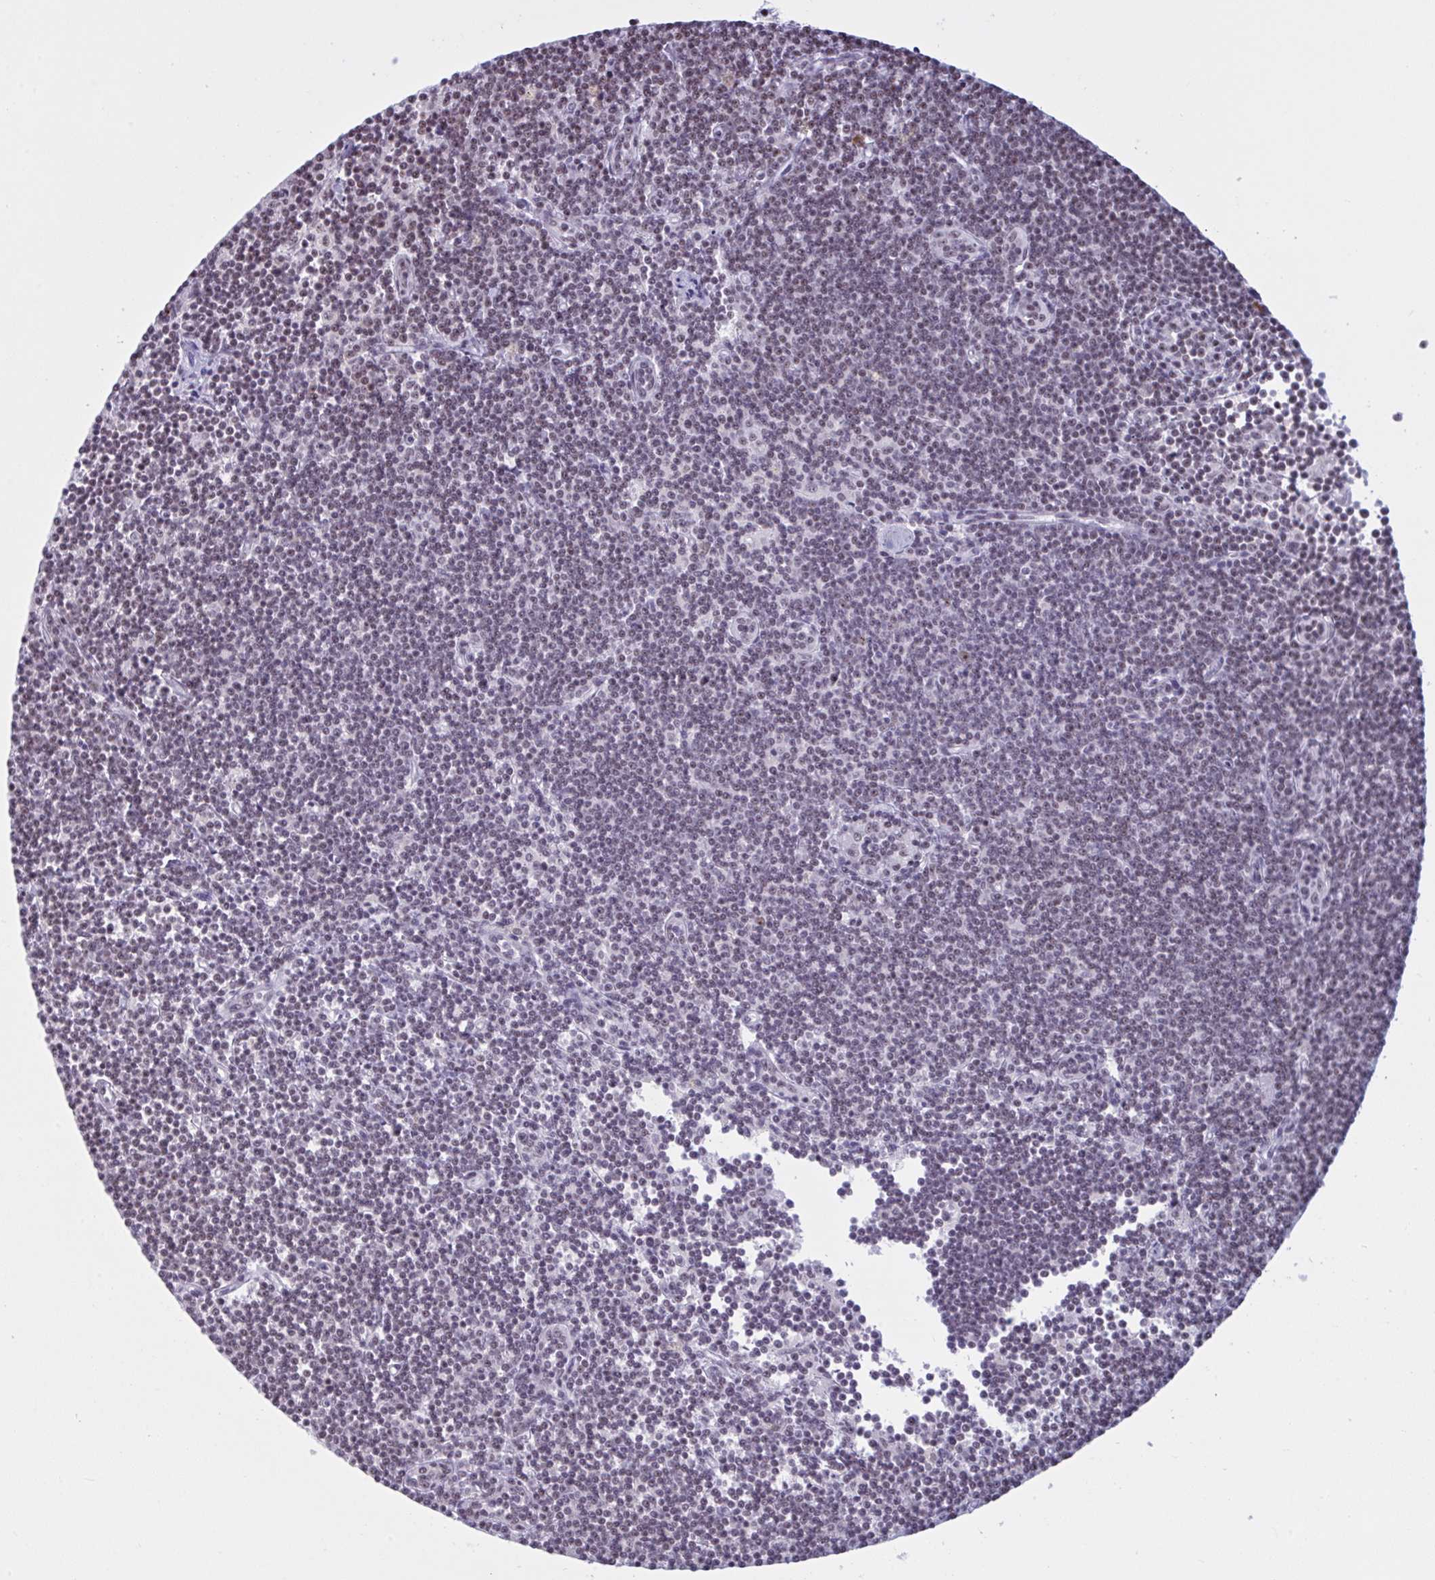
{"staining": {"intensity": "weak", "quantity": "25%-75%", "location": "nuclear"}, "tissue": "lymphoma", "cell_type": "Tumor cells", "image_type": "cancer", "snomed": [{"axis": "morphology", "description": "Malignant lymphoma, non-Hodgkin's type, Low grade"}, {"axis": "topography", "description": "Lymph node"}], "caption": "Lymphoma was stained to show a protein in brown. There is low levels of weak nuclear staining in about 25%-75% of tumor cells. Using DAB (brown) and hematoxylin (blue) stains, captured at high magnification using brightfield microscopy.", "gene": "TGM6", "patient": {"sex": "female", "age": 73}}